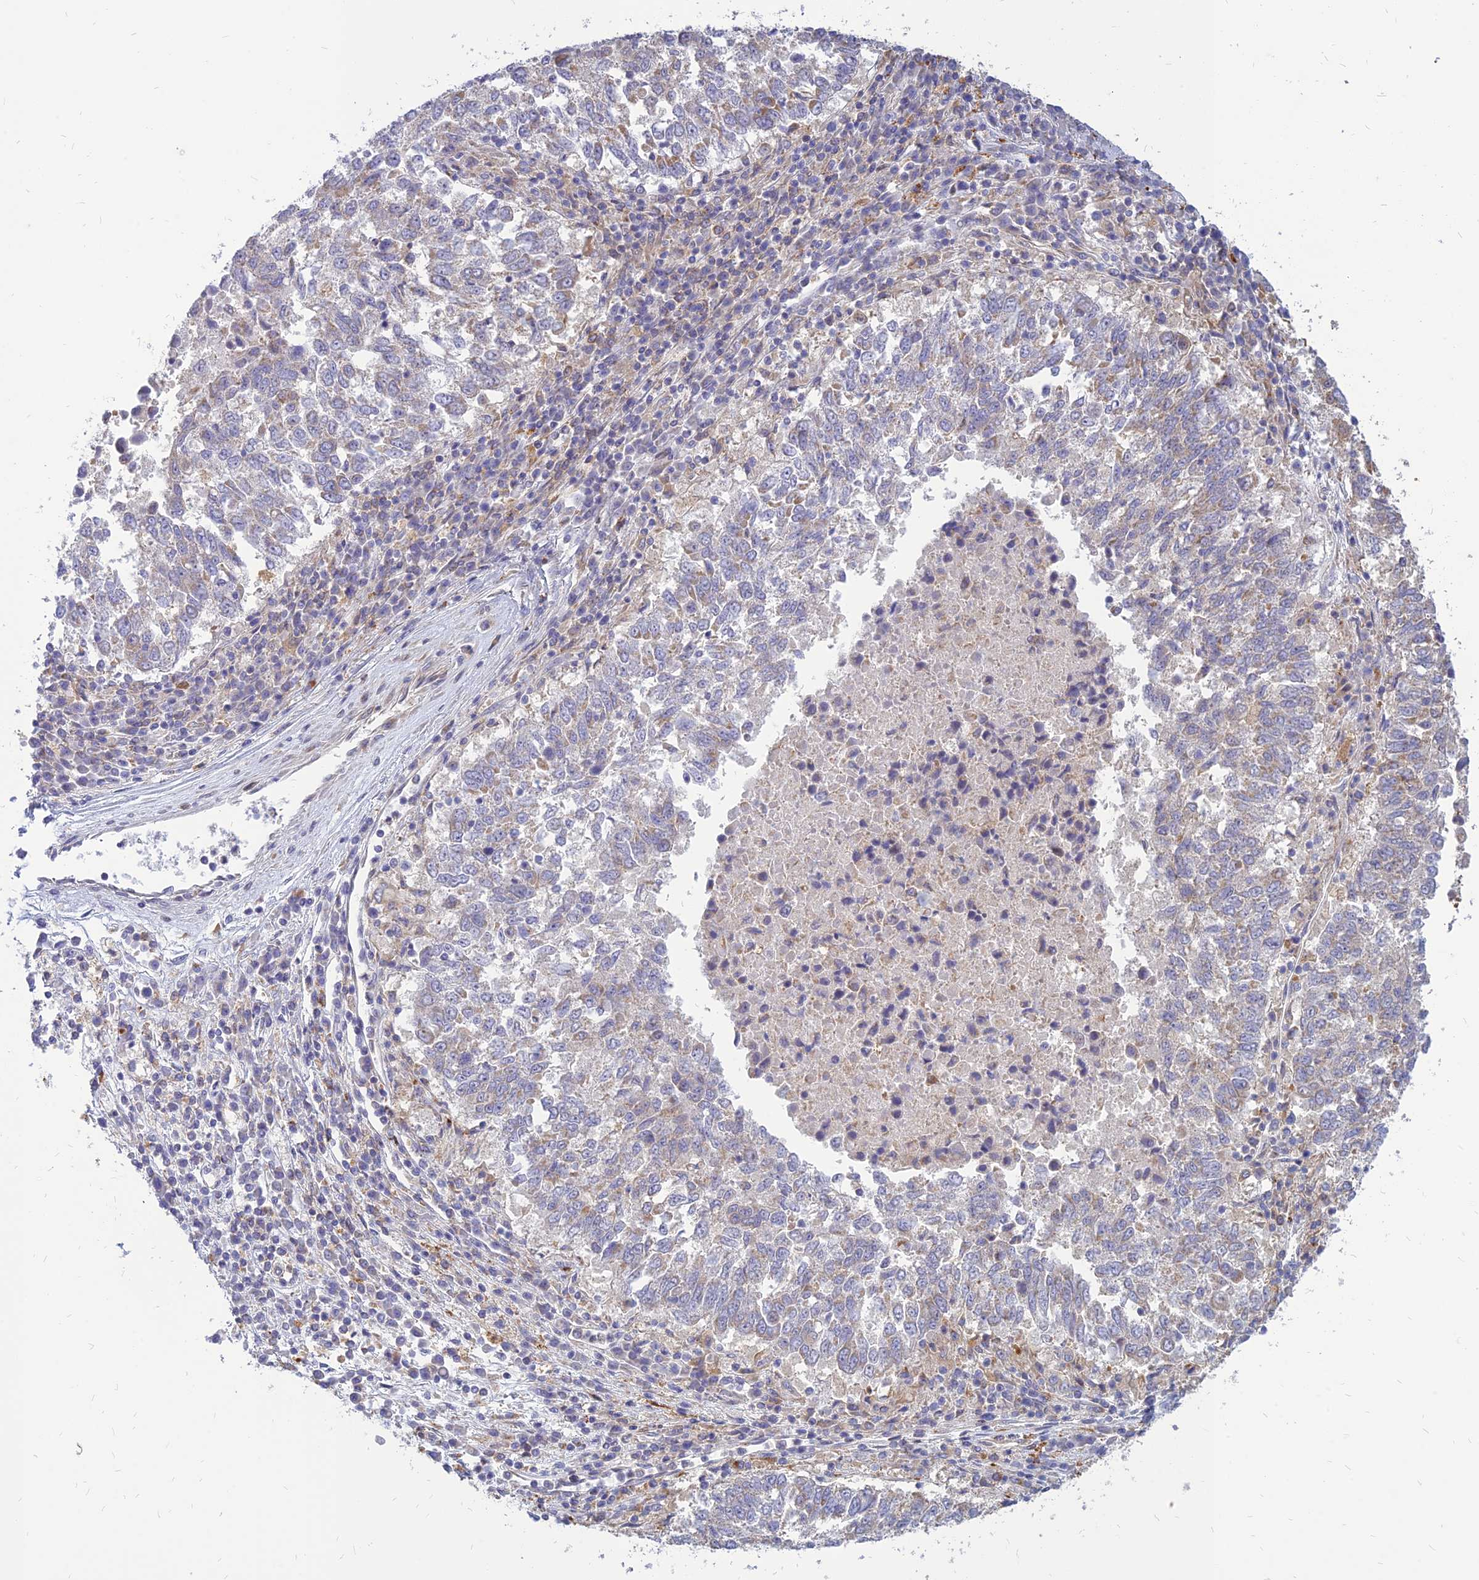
{"staining": {"intensity": "weak", "quantity": "<25%", "location": "cytoplasmic/membranous"}, "tissue": "lung cancer", "cell_type": "Tumor cells", "image_type": "cancer", "snomed": [{"axis": "morphology", "description": "Squamous cell carcinoma, NOS"}, {"axis": "topography", "description": "Lung"}], "caption": "Lung squamous cell carcinoma was stained to show a protein in brown. There is no significant positivity in tumor cells. Nuclei are stained in blue.", "gene": "PHKA2", "patient": {"sex": "male", "age": 73}}